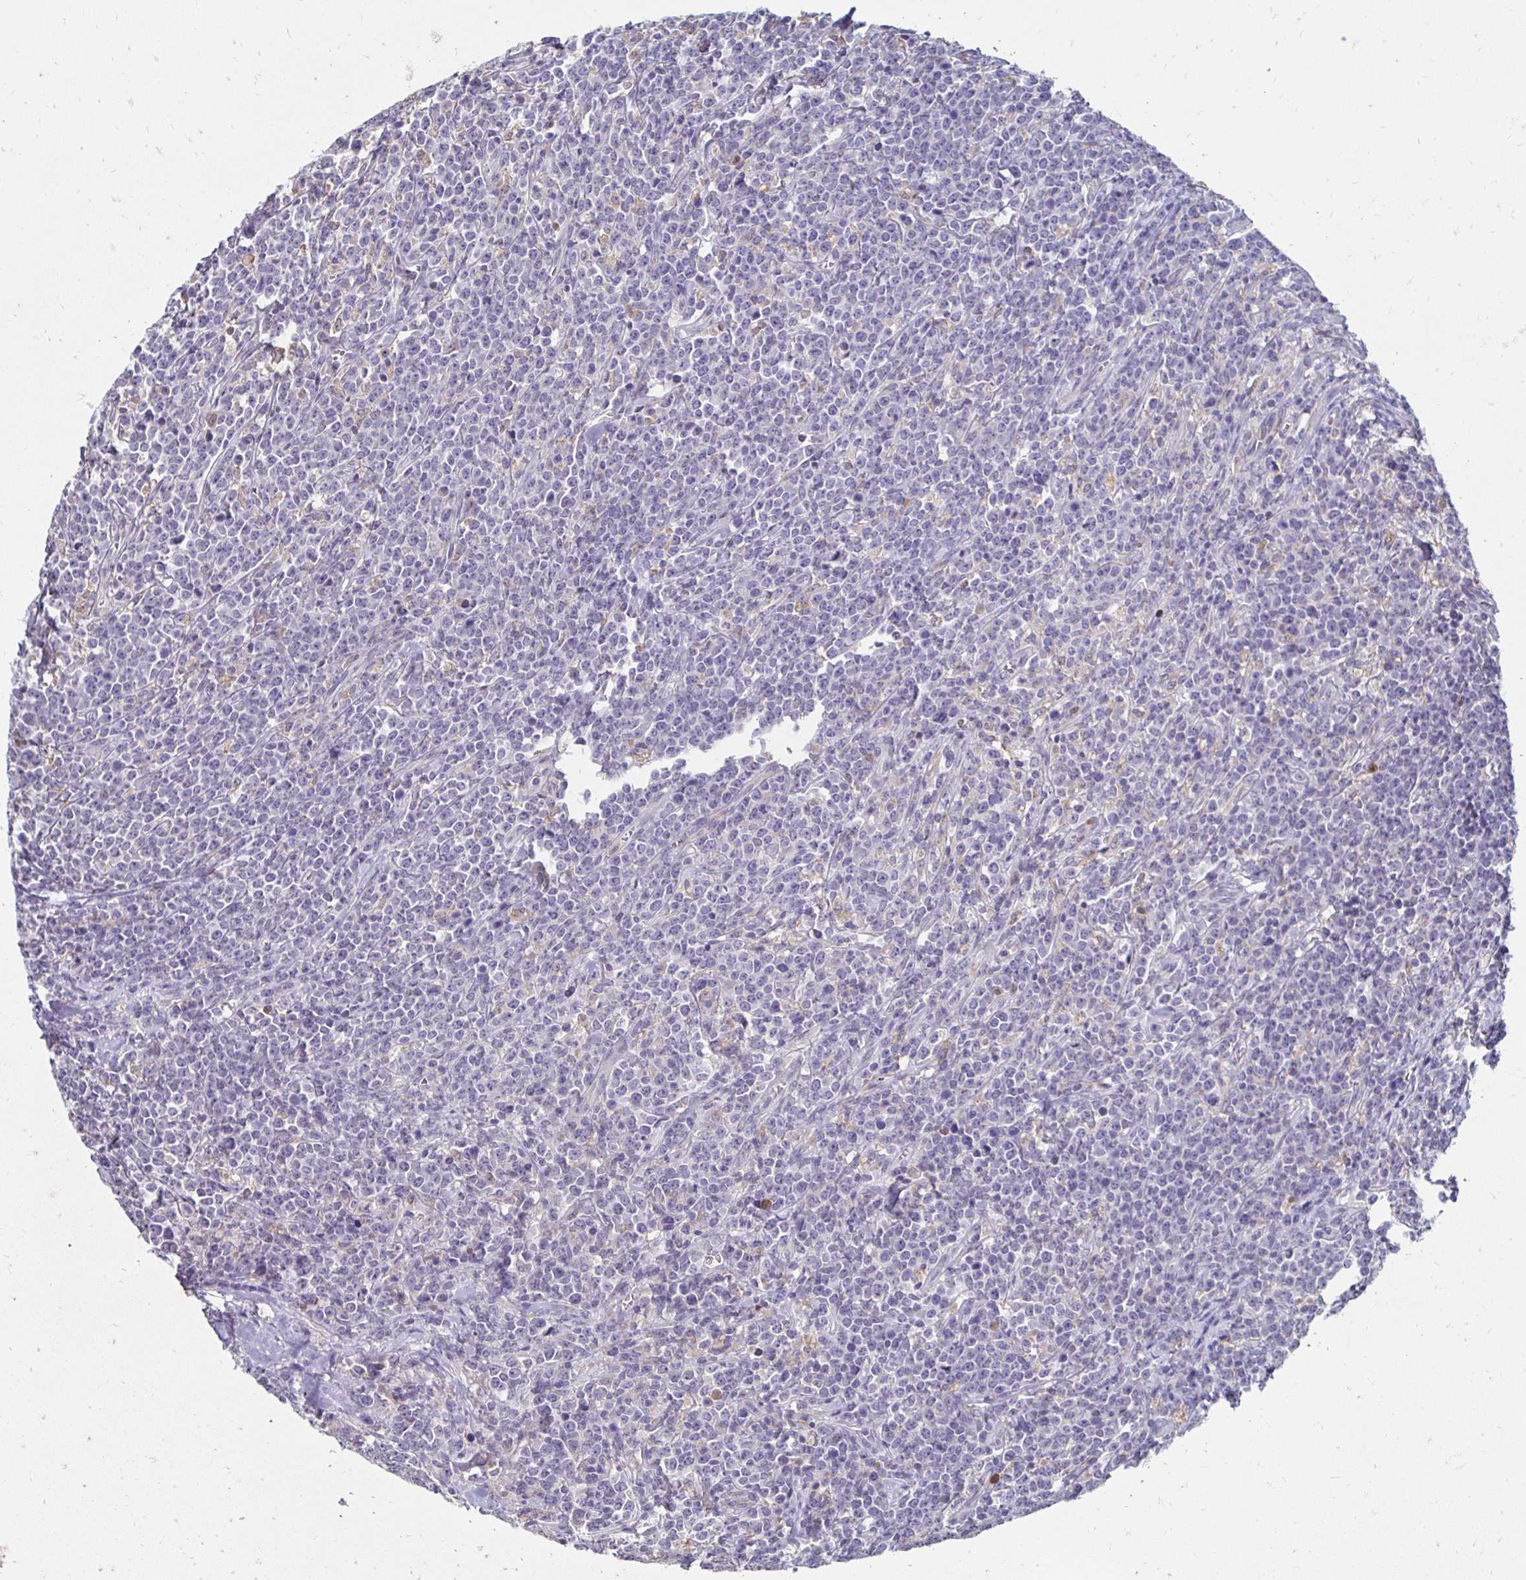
{"staining": {"intensity": "negative", "quantity": "none", "location": "none"}, "tissue": "lymphoma", "cell_type": "Tumor cells", "image_type": "cancer", "snomed": [{"axis": "morphology", "description": "Malignant lymphoma, non-Hodgkin's type, High grade"}, {"axis": "topography", "description": "Small intestine"}], "caption": "Malignant lymphoma, non-Hodgkin's type (high-grade) stained for a protein using IHC shows no expression tumor cells.", "gene": "GK2", "patient": {"sex": "female", "age": 56}}